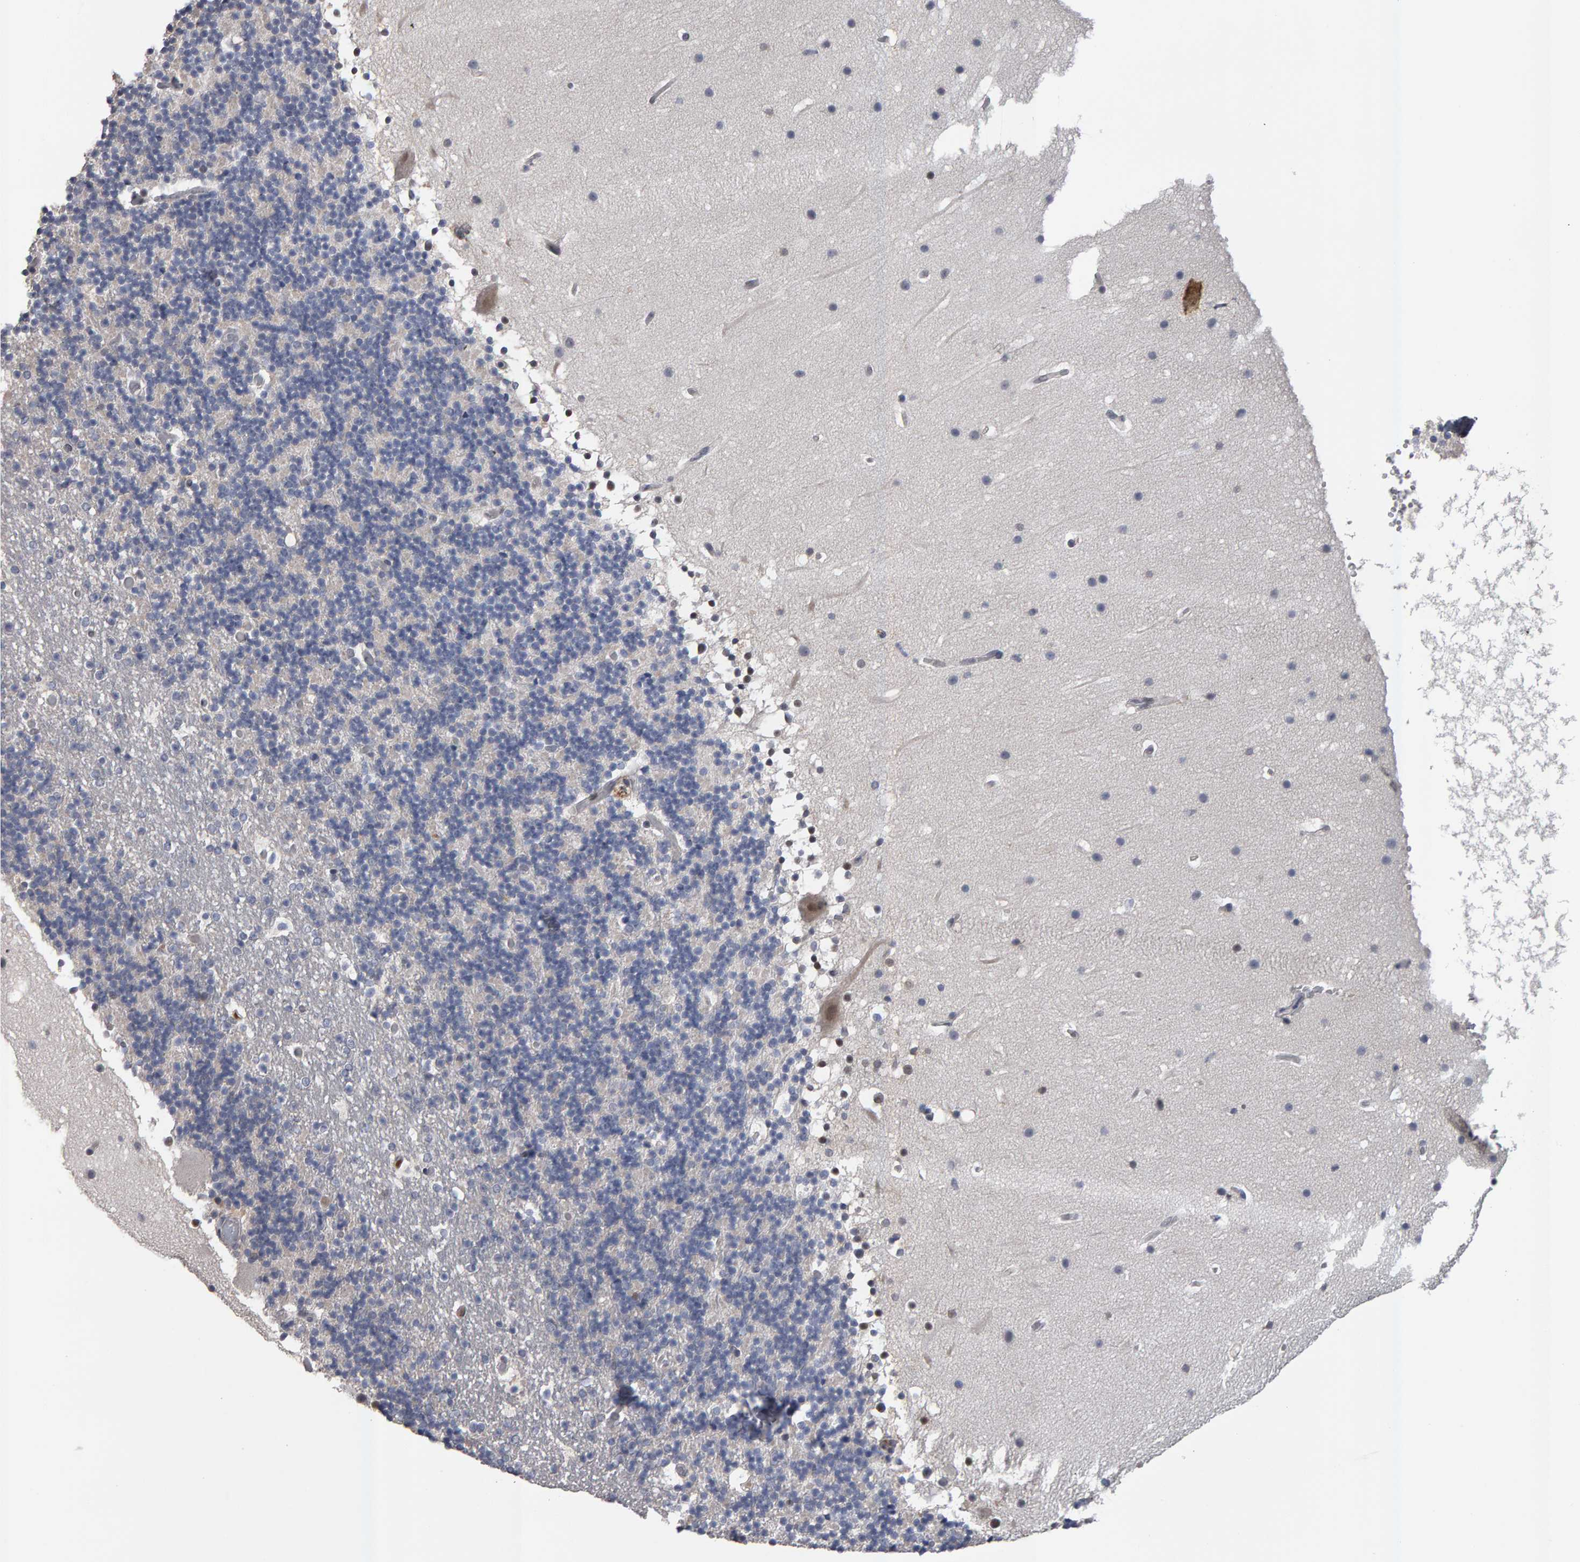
{"staining": {"intensity": "negative", "quantity": "none", "location": "none"}, "tissue": "cerebellum", "cell_type": "Cells in granular layer", "image_type": "normal", "snomed": [{"axis": "morphology", "description": "Normal tissue, NOS"}, {"axis": "topography", "description": "Cerebellum"}], "caption": "Immunohistochemistry histopathology image of normal cerebellum stained for a protein (brown), which reveals no expression in cells in granular layer.", "gene": "IPO8", "patient": {"sex": "male", "age": 57}}